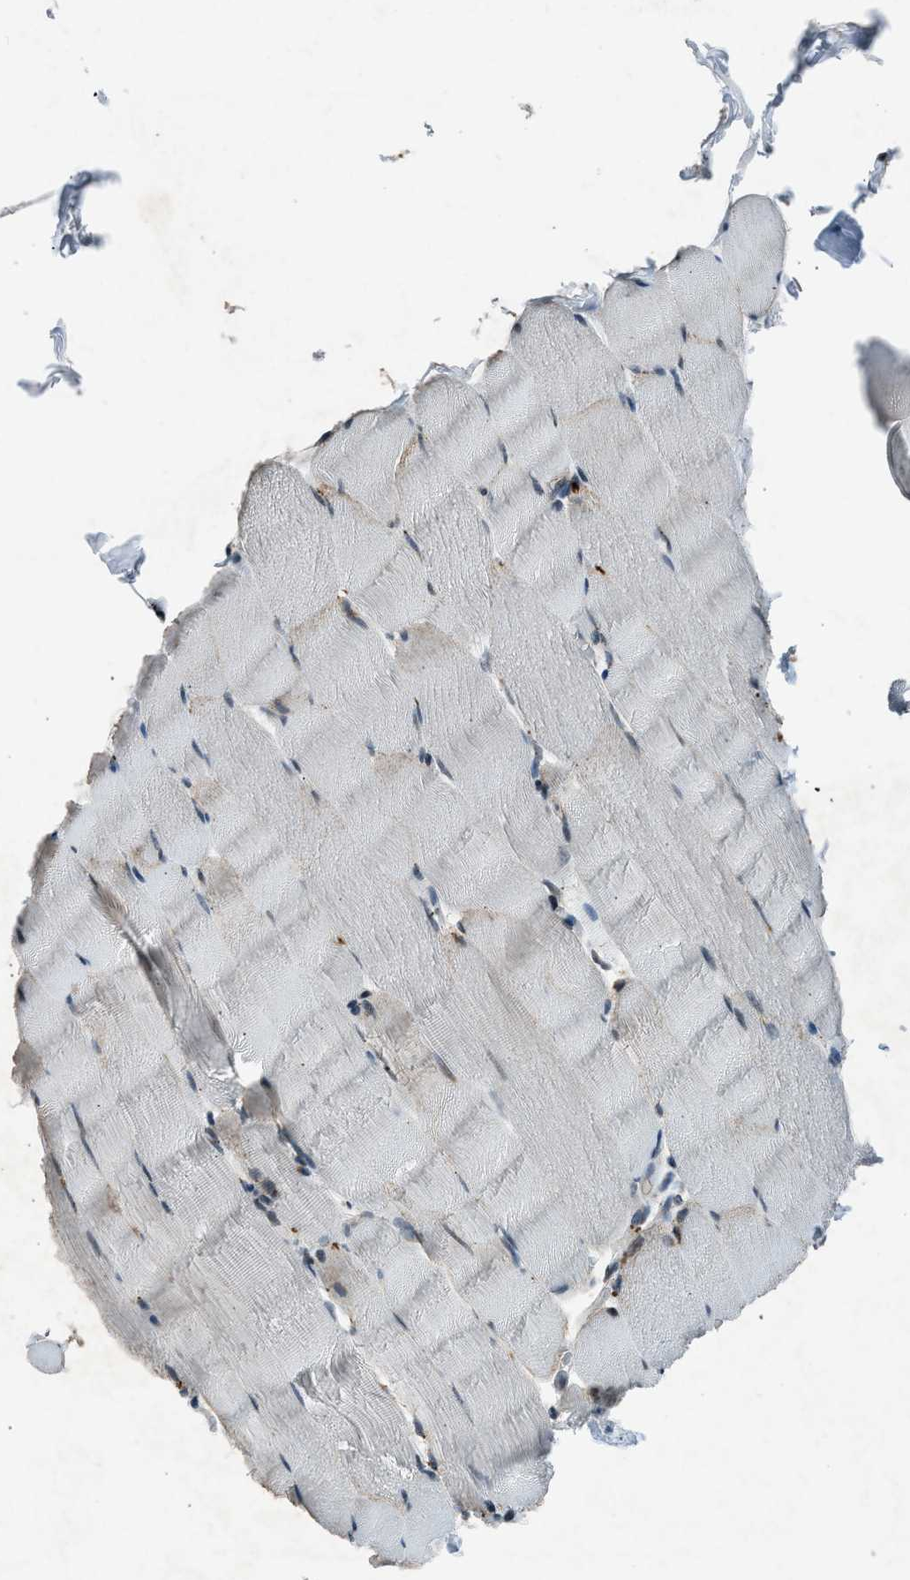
{"staining": {"intensity": "moderate", "quantity": "<25%", "location": "nuclear"}, "tissue": "skeletal muscle", "cell_type": "Myocytes", "image_type": "normal", "snomed": [{"axis": "morphology", "description": "Normal tissue, NOS"}, {"axis": "topography", "description": "Skeletal muscle"}], "caption": "Protein staining of benign skeletal muscle displays moderate nuclear expression in about <25% of myocytes.", "gene": "ADCY1", "patient": {"sex": "male", "age": 62}}